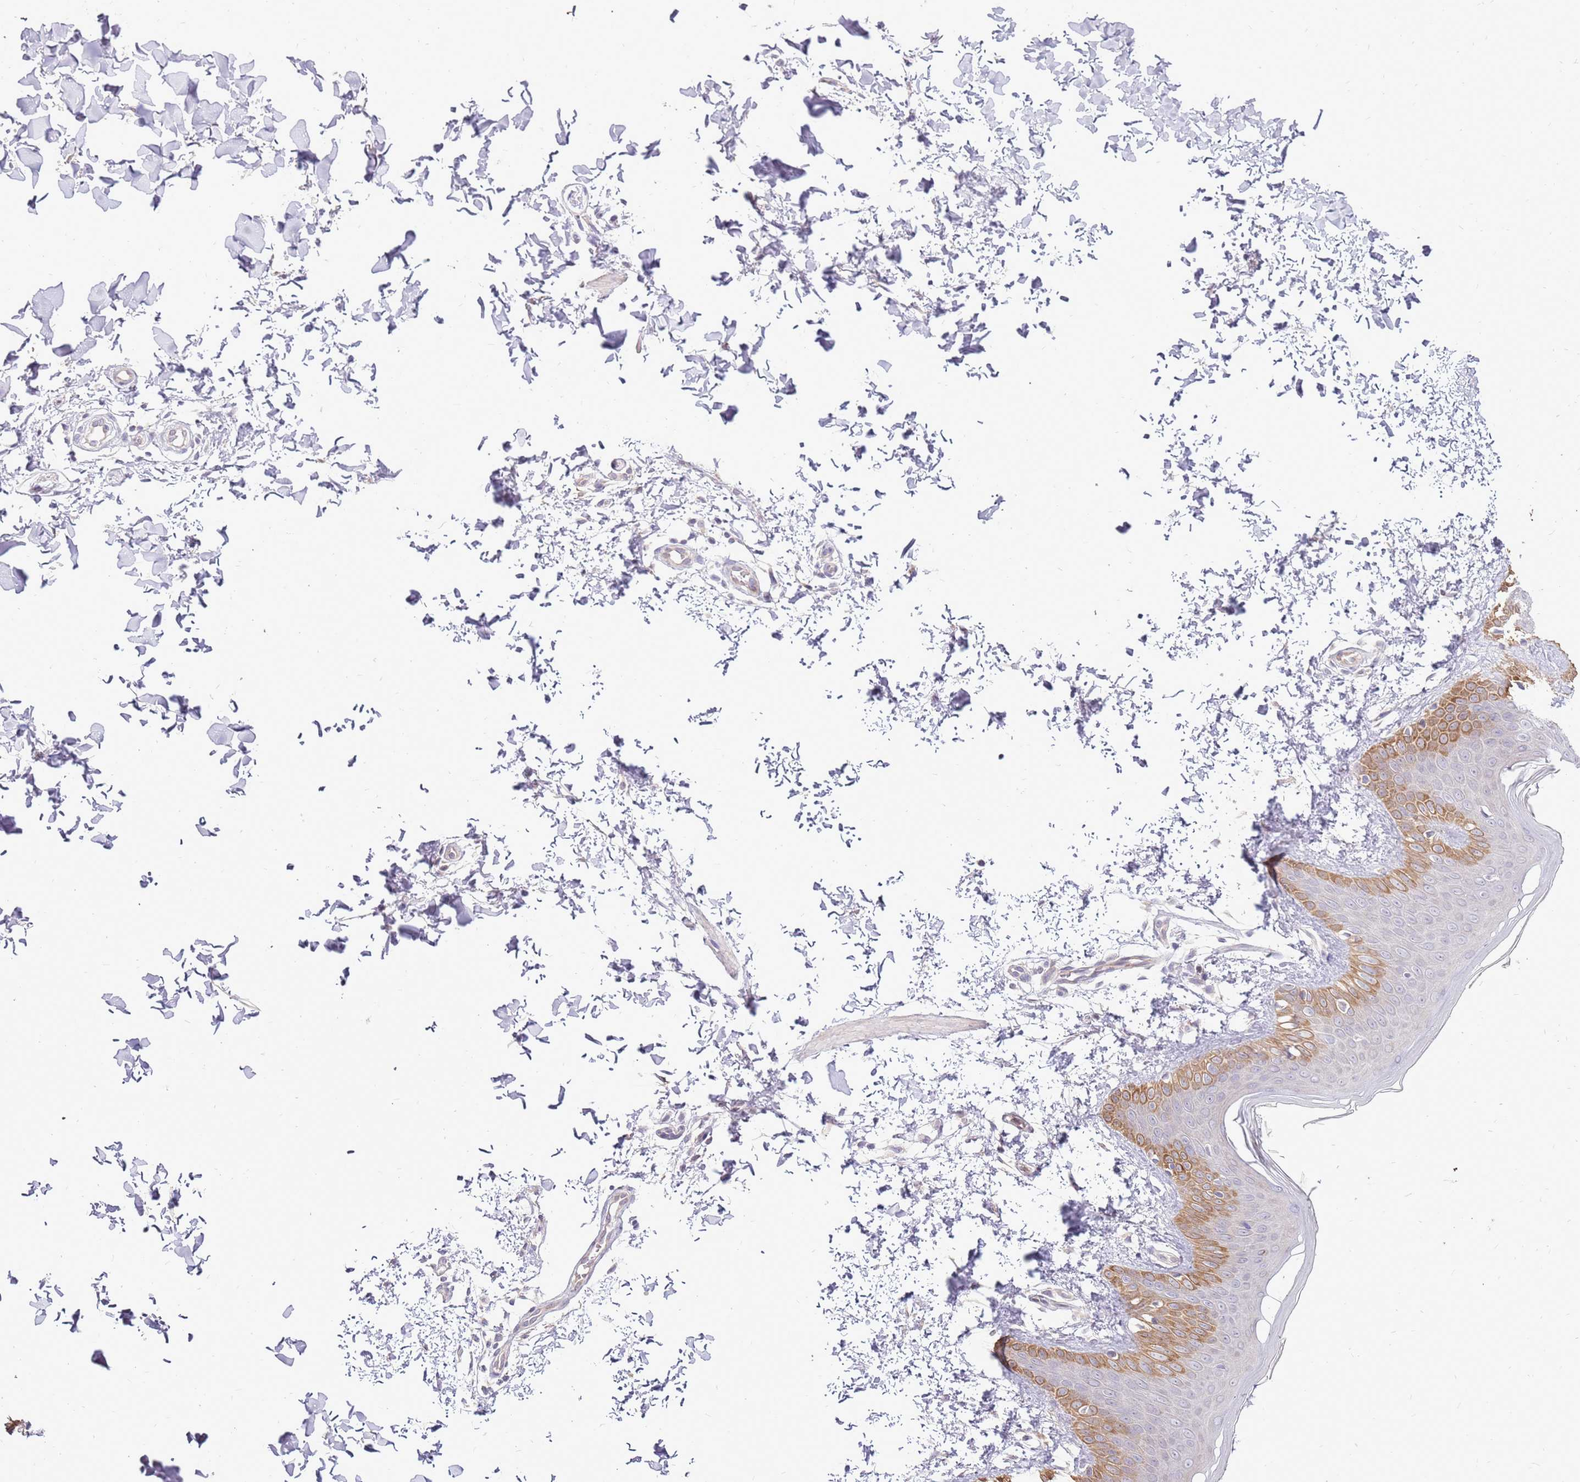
{"staining": {"intensity": "negative", "quantity": "none", "location": "none"}, "tissue": "skin", "cell_type": "Fibroblasts", "image_type": "normal", "snomed": [{"axis": "morphology", "description": "Normal tissue, NOS"}, {"axis": "topography", "description": "Skin"}], "caption": "Immunohistochemistry (IHC) image of benign skin: human skin stained with DAB reveals no significant protein staining in fibroblasts. Nuclei are stained in blue.", "gene": "UGGT2", "patient": {"sex": "male", "age": 36}}